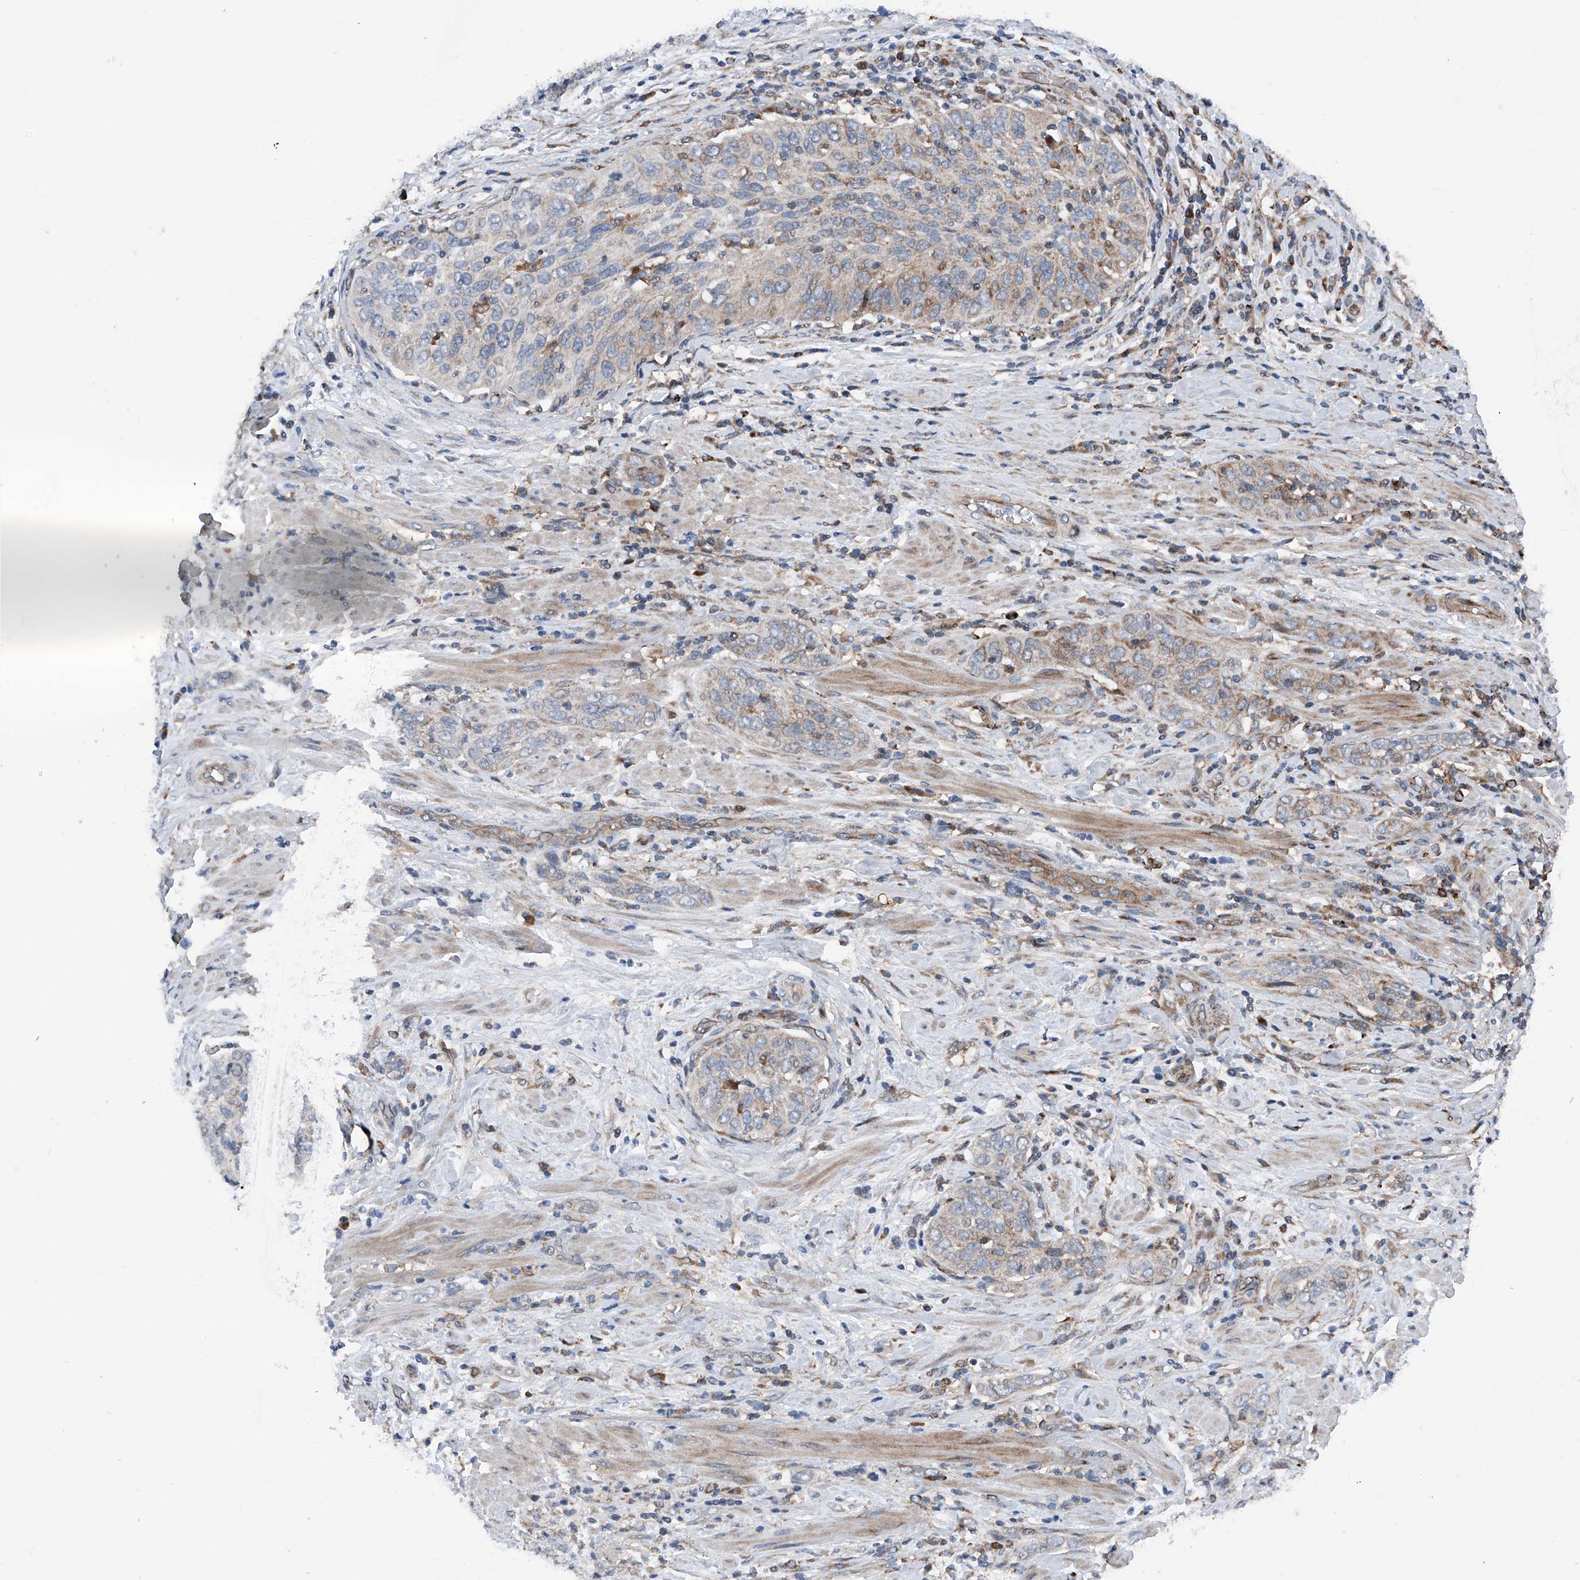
{"staining": {"intensity": "moderate", "quantity": "25%-75%", "location": "cytoplasmic/membranous"}, "tissue": "cervical cancer", "cell_type": "Tumor cells", "image_type": "cancer", "snomed": [{"axis": "morphology", "description": "Squamous cell carcinoma, NOS"}, {"axis": "topography", "description": "Cervix"}], "caption": "DAB (3,3'-diaminobenzidine) immunohistochemical staining of human cervical cancer (squamous cell carcinoma) displays moderate cytoplasmic/membranous protein positivity in about 25%-75% of tumor cells.", "gene": "DAD1", "patient": {"sex": "female", "age": 60}}